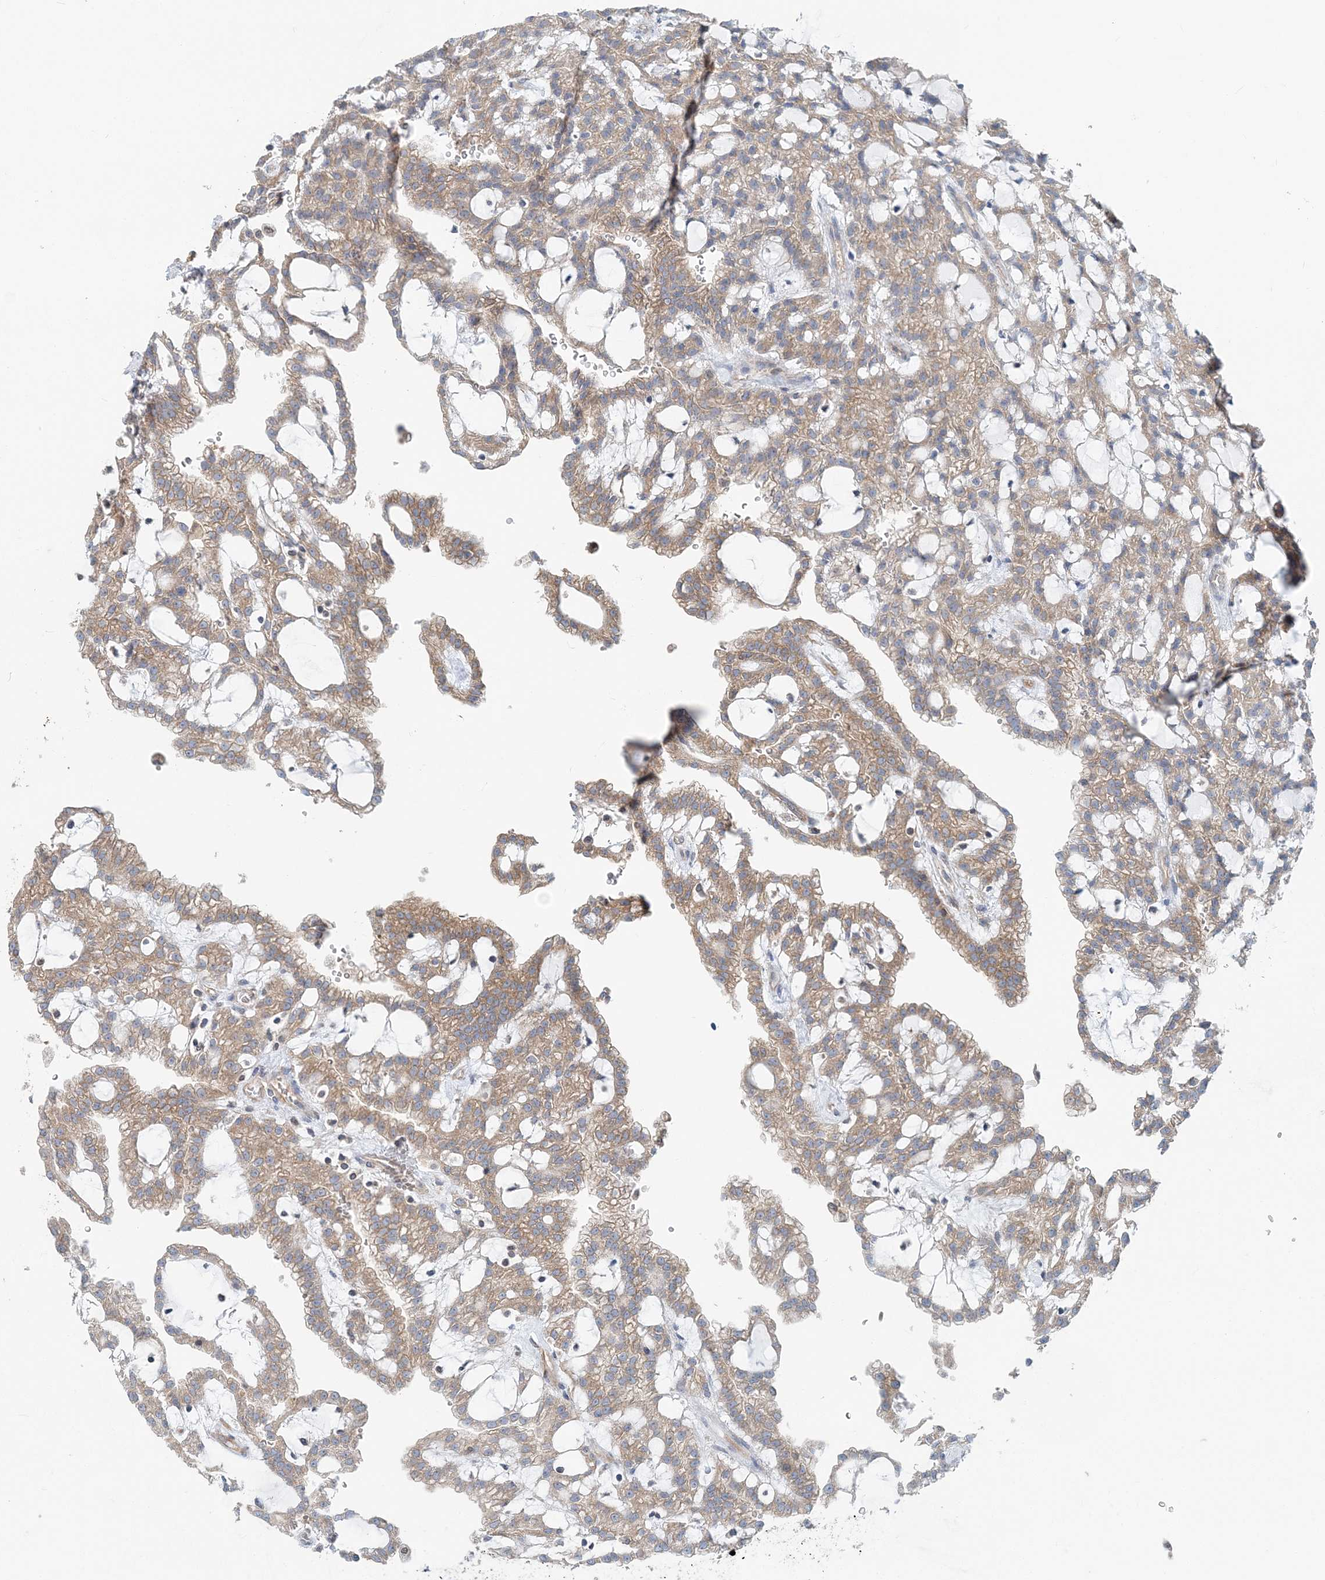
{"staining": {"intensity": "moderate", "quantity": "25%-75%", "location": "cytoplasmic/membranous"}, "tissue": "renal cancer", "cell_type": "Tumor cells", "image_type": "cancer", "snomed": [{"axis": "morphology", "description": "Adenocarcinoma, NOS"}, {"axis": "topography", "description": "Kidney"}], "caption": "A photomicrograph showing moderate cytoplasmic/membranous staining in about 25%-75% of tumor cells in renal adenocarcinoma, as visualized by brown immunohistochemical staining.", "gene": "MOB4", "patient": {"sex": "male", "age": 63}}